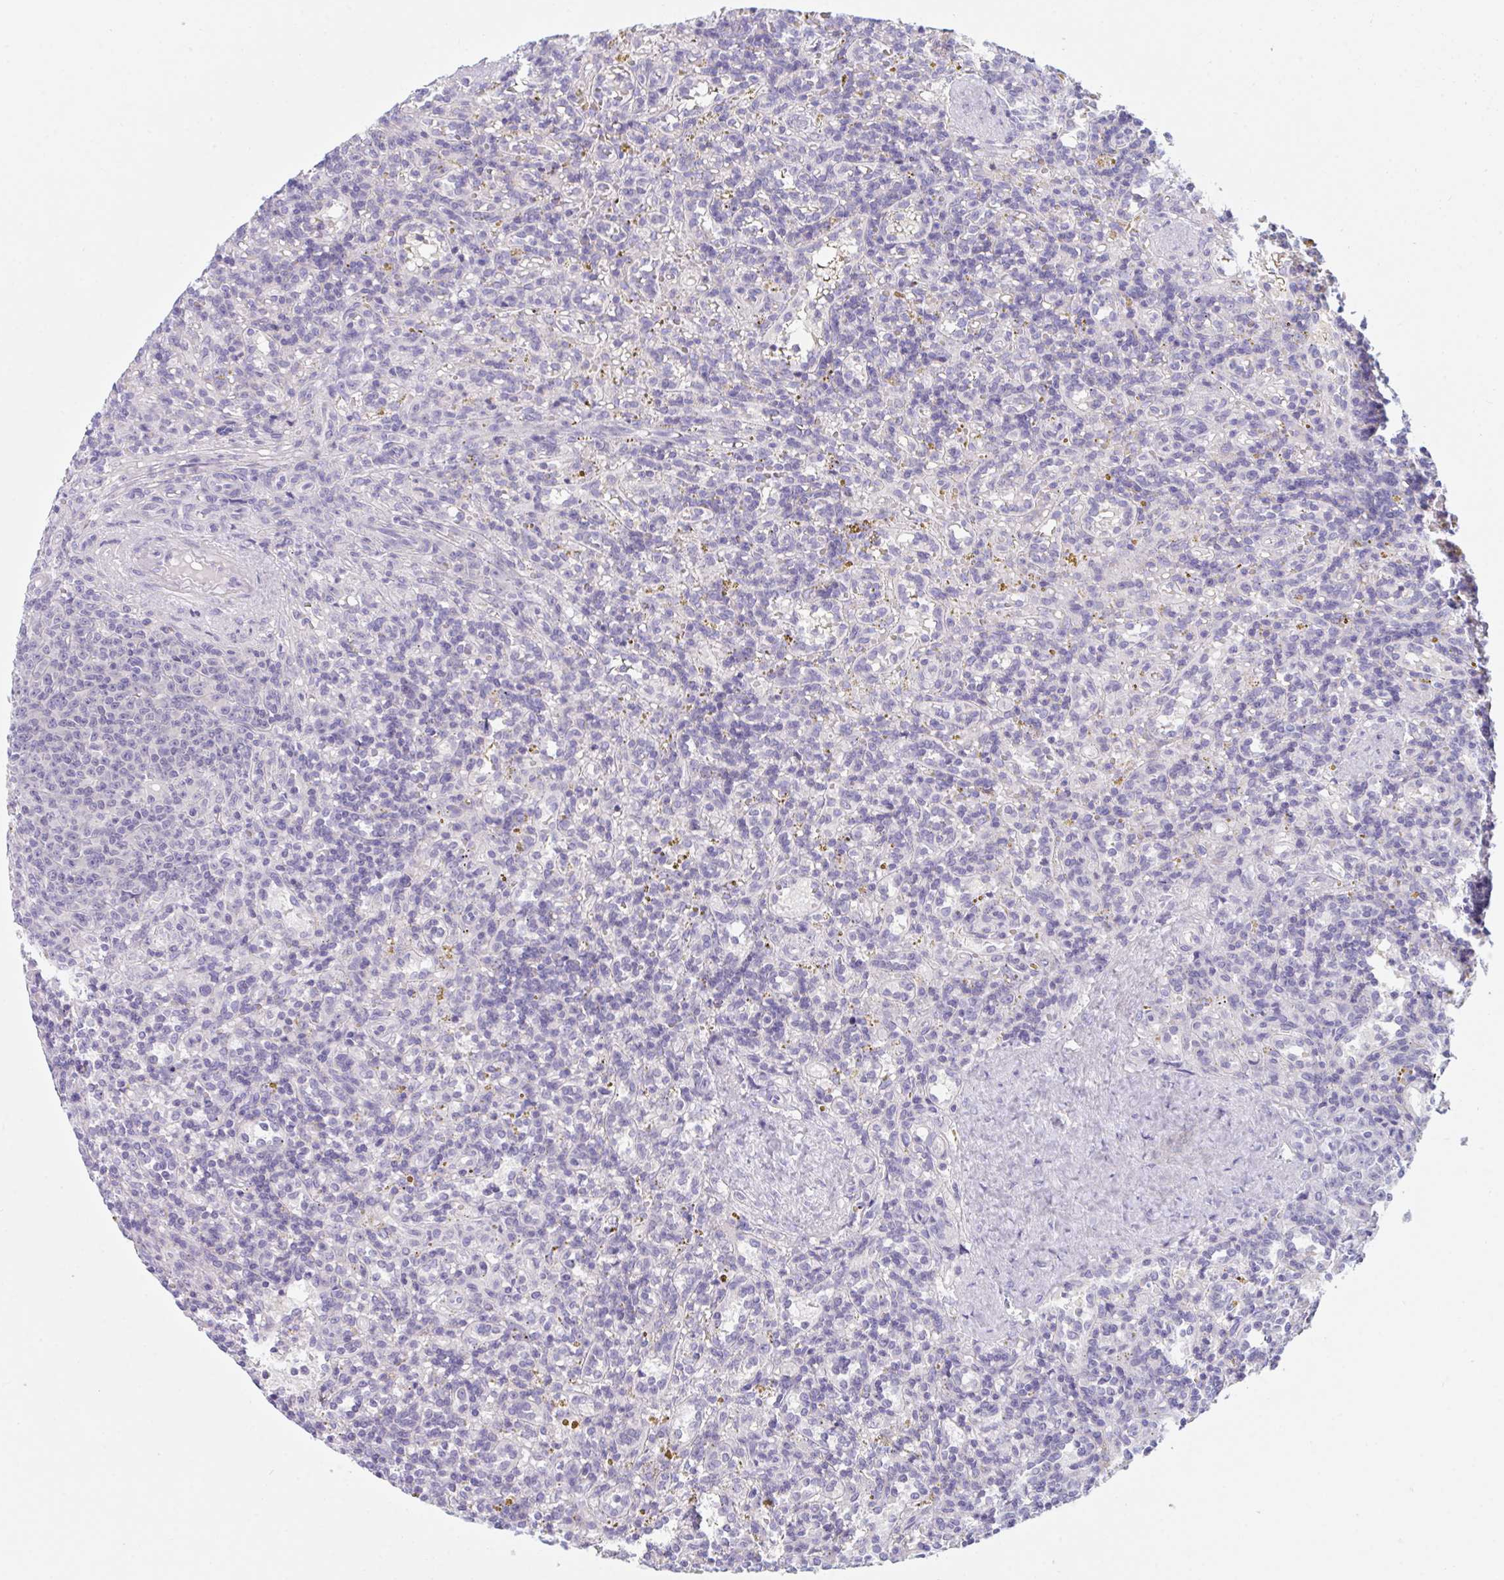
{"staining": {"intensity": "negative", "quantity": "none", "location": "none"}, "tissue": "lymphoma", "cell_type": "Tumor cells", "image_type": "cancer", "snomed": [{"axis": "morphology", "description": "Malignant lymphoma, non-Hodgkin's type, Low grade"}, {"axis": "topography", "description": "Spleen"}], "caption": "Lymphoma was stained to show a protein in brown. There is no significant expression in tumor cells.", "gene": "NAA30", "patient": {"sex": "male", "age": 67}}